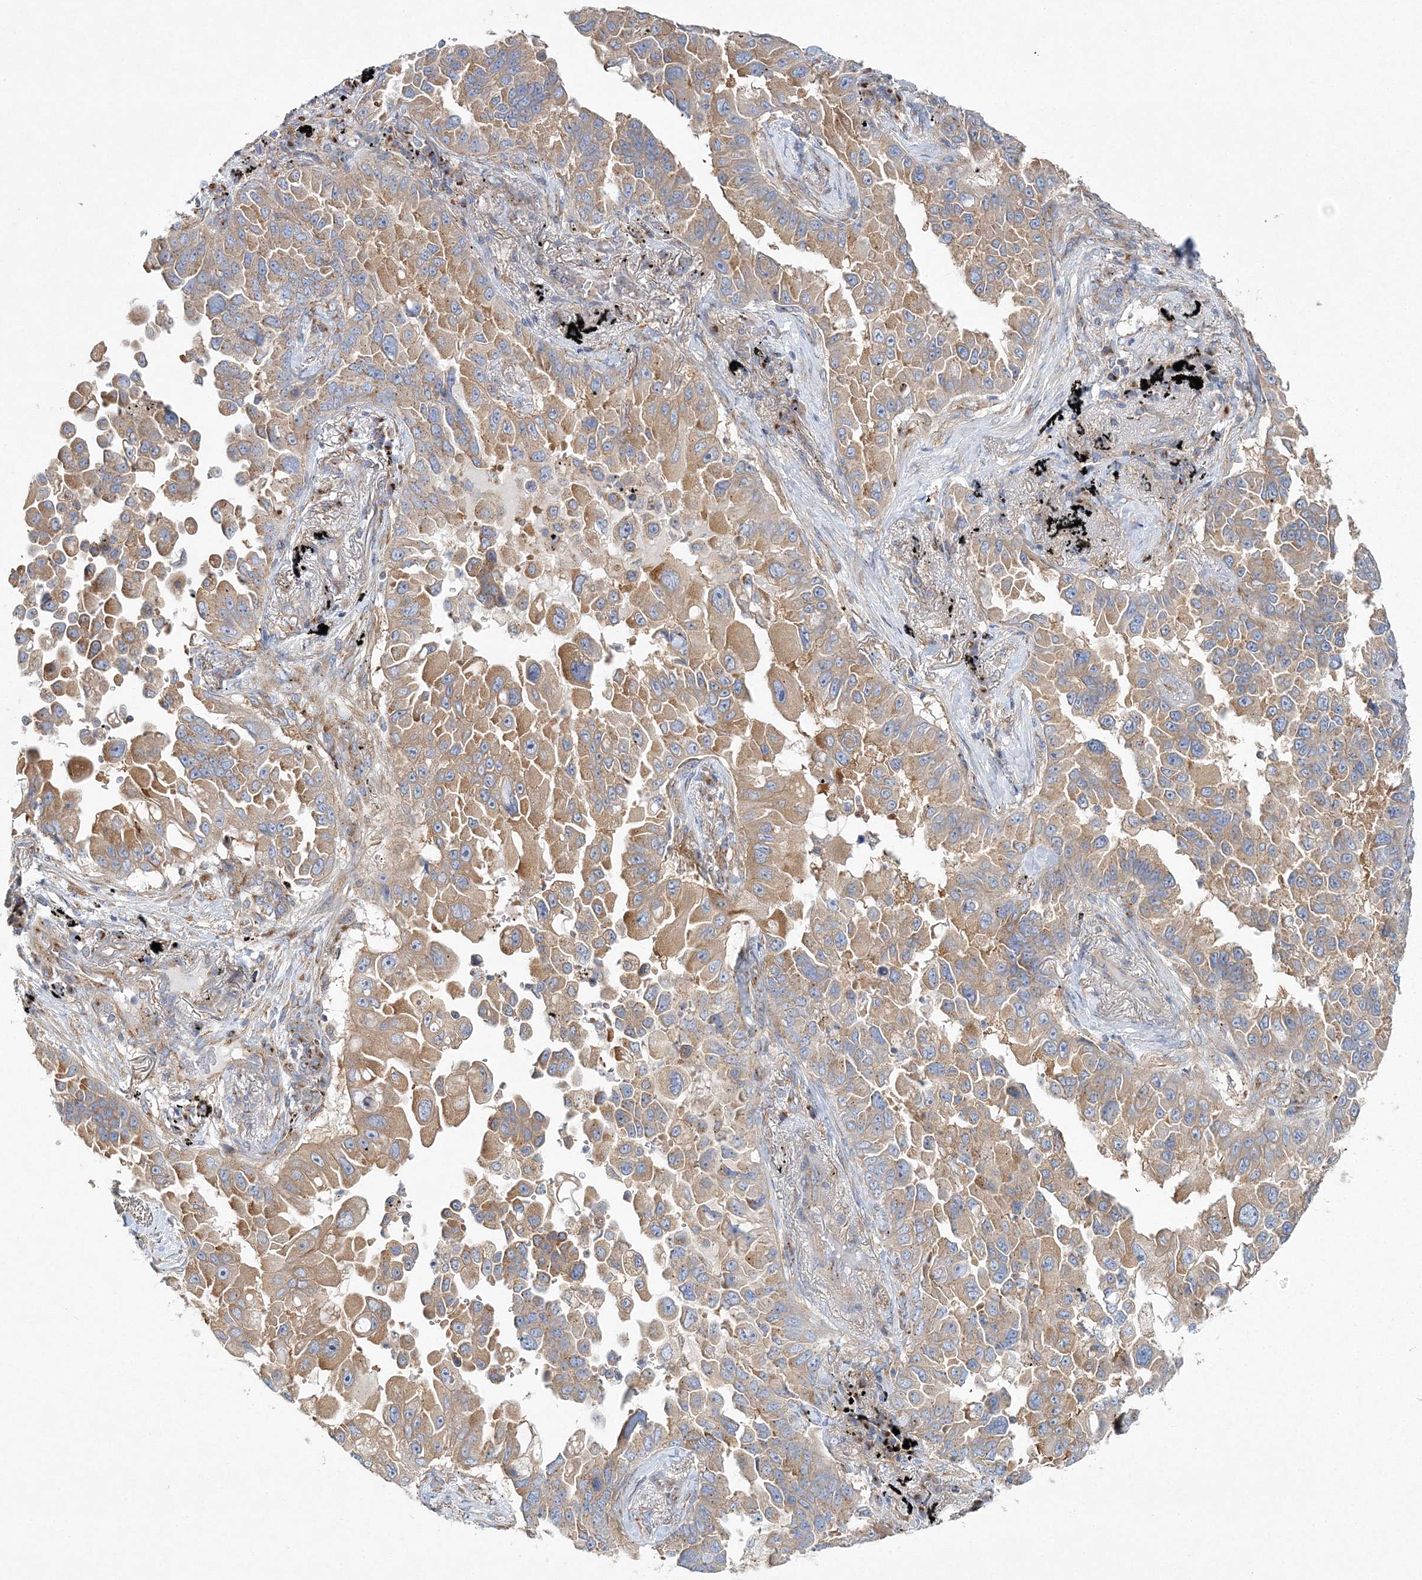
{"staining": {"intensity": "moderate", "quantity": ">75%", "location": "cytoplasmic/membranous"}, "tissue": "lung cancer", "cell_type": "Tumor cells", "image_type": "cancer", "snomed": [{"axis": "morphology", "description": "Adenocarcinoma, NOS"}, {"axis": "topography", "description": "Lung"}], "caption": "IHC of human lung adenocarcinoma reveals medium levels of moderate cytoplasmic/membranous staining in approximately >75% of tumor cells. Nuclei are stained in blue.", "gene": "SEC23IP", "patient": {"sex": "female", "age": 67}}